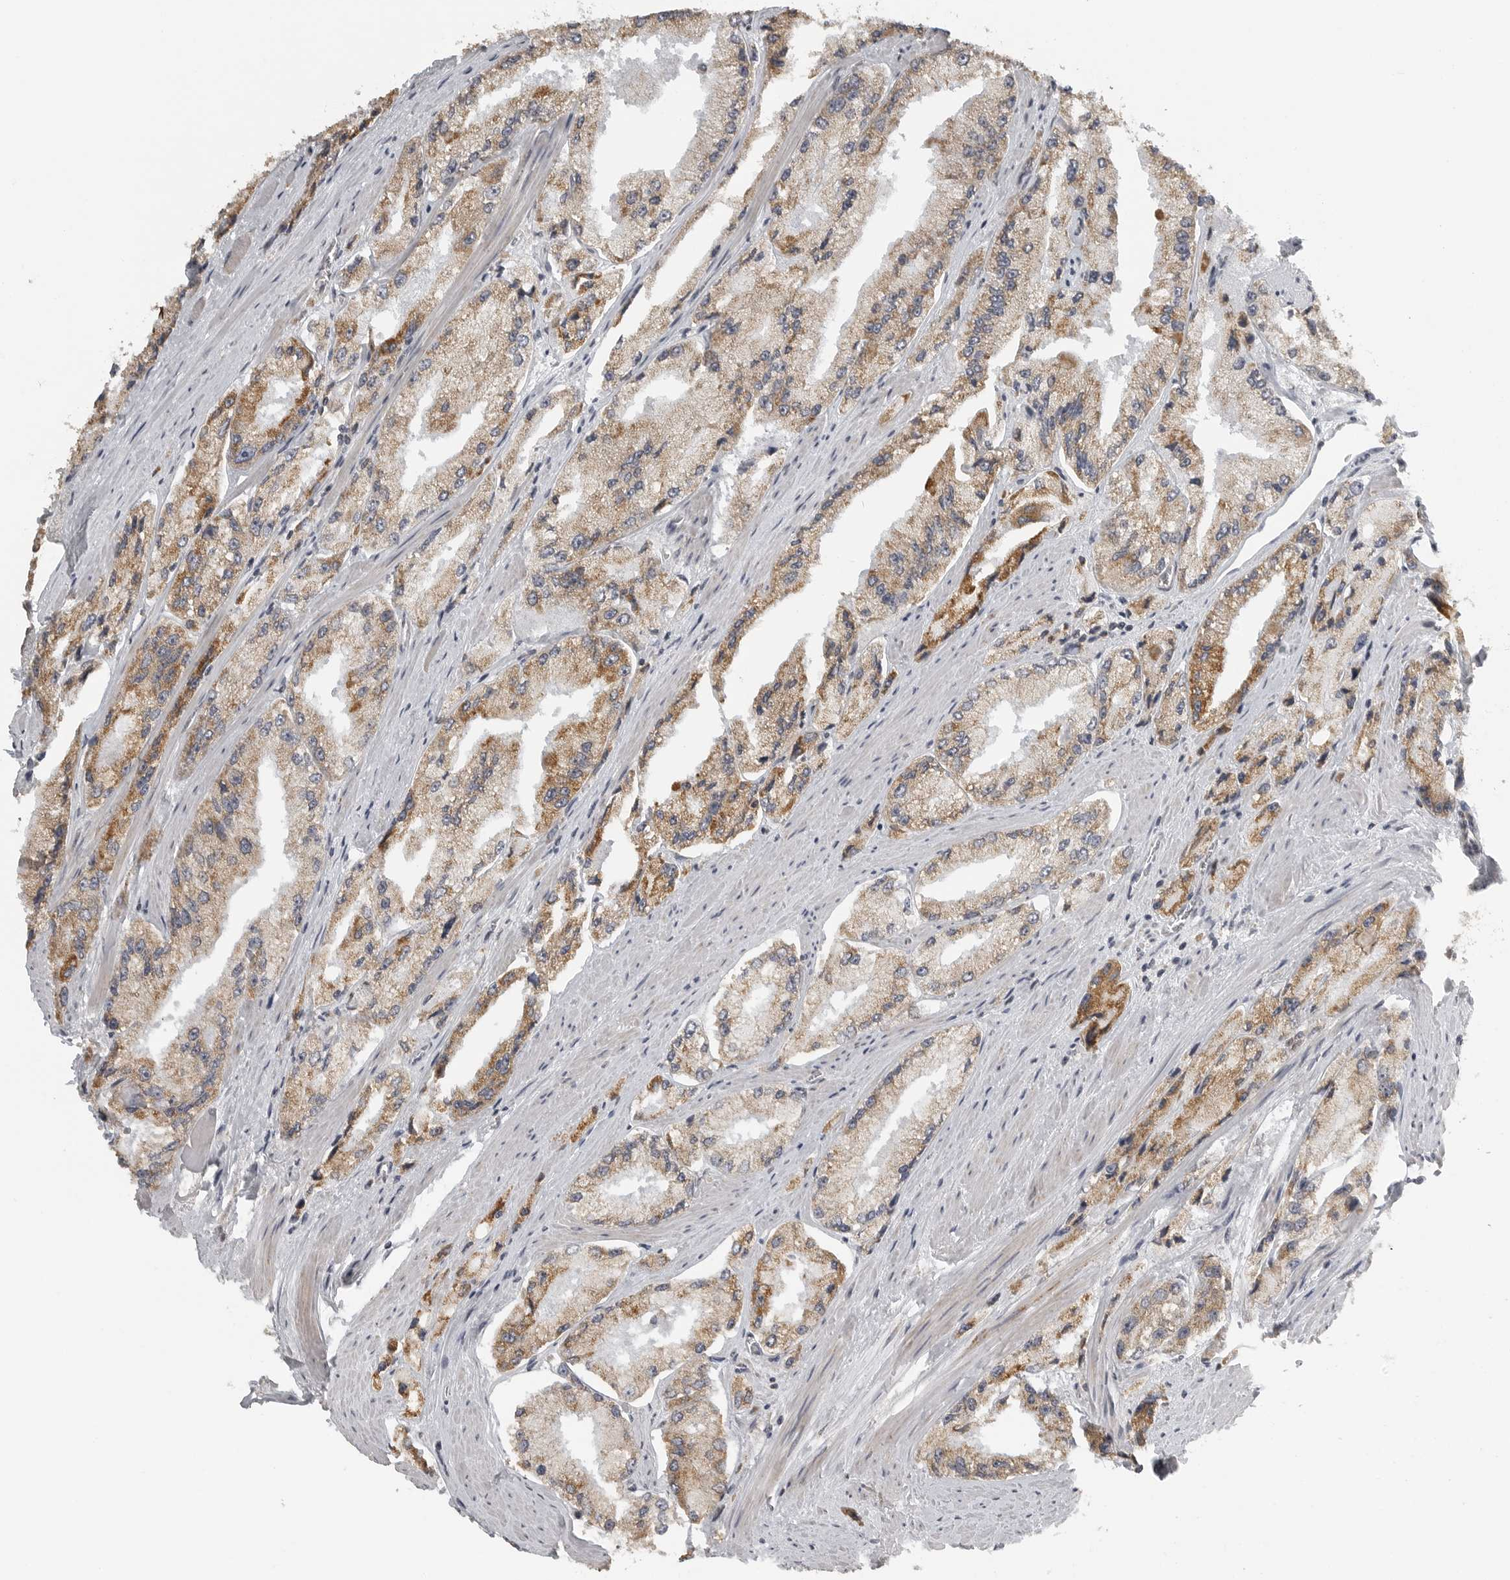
{"staining": {"intensity": "moderate", "quantity": ">75%", "location": "cytoplasmic/membranous"}, "tissue": "prostate cancer", "cell_type": "Tumor cells", "image_type": "cancer", "snomed": [{"axis": "morphology", "description": "Adenocarcinoma, High grade"}, {"axis": "topography", "description": "Prostate"}], "caption": "Moderate cytoplasmic/membranous protein expression is seen in about >75% of tumor cells in prostate cancer (adenocarcinoma (high-grade)).", "gene": "RXFP3", "patient": {"sex": "male", "age": 58}}